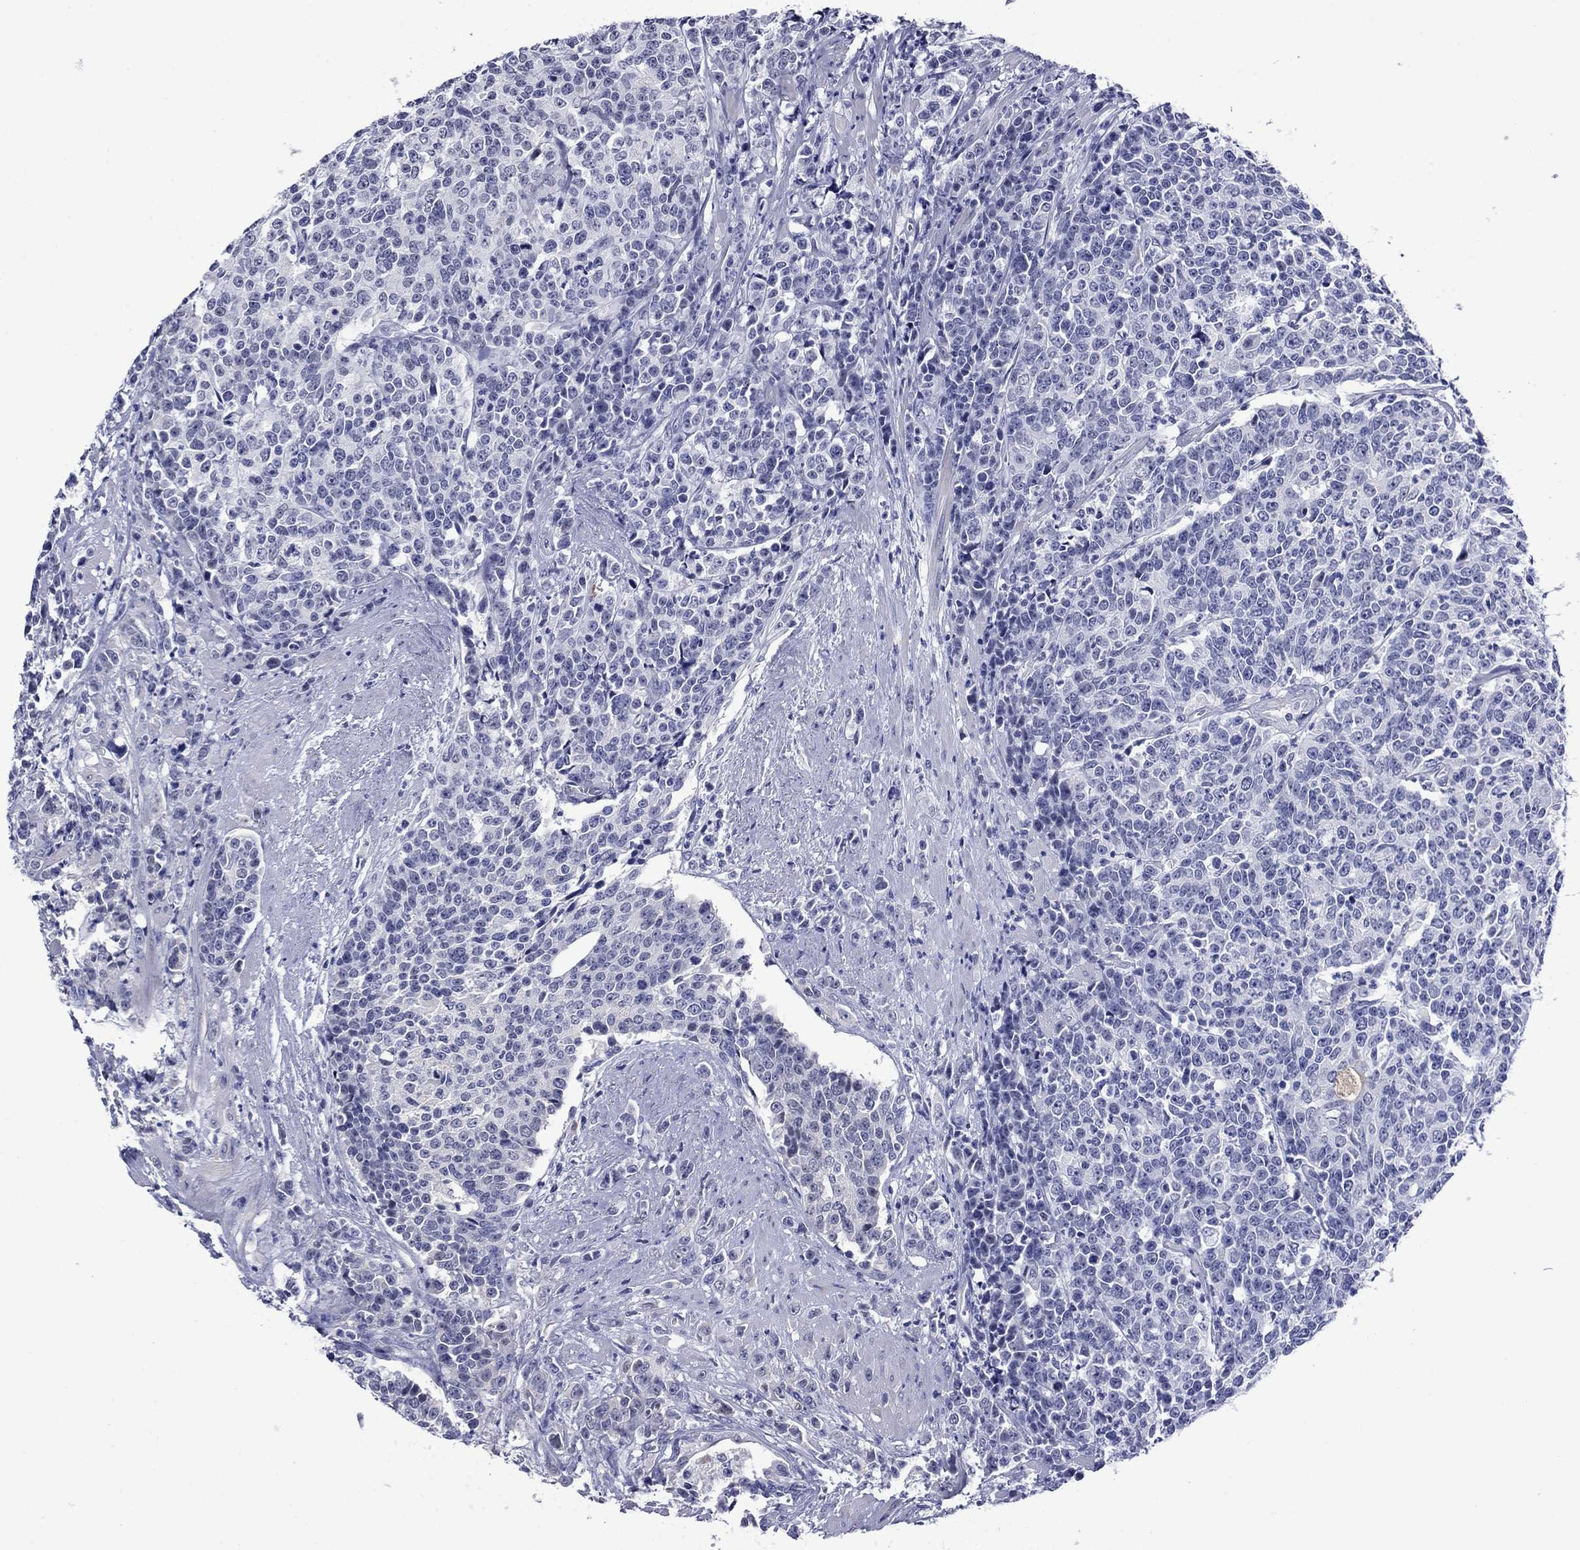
{"staining": {"intensity": "negative", "quantity": "none", "location": "none"}, "tissue": "prostate cancer", "cell_type": "Tumor cells", "image_type": "cancer", "snomed": [{"axis": "morphology", "description": "Adenocarcinoma, NOS"}, {"axis": "topography", "description": "Prostate"}], "caption": "The image shows no significant expression in tumor cells of adenocarcinoma (prostate). Brightfield microscopy of immunohistochemistry stained with DAB (3,3'-diaminobenzidine) (brown) and hematoxylin (blue), captured at high magnification.", "gene": "APOA2", "patient": {"sex": "male", "age": 67}}